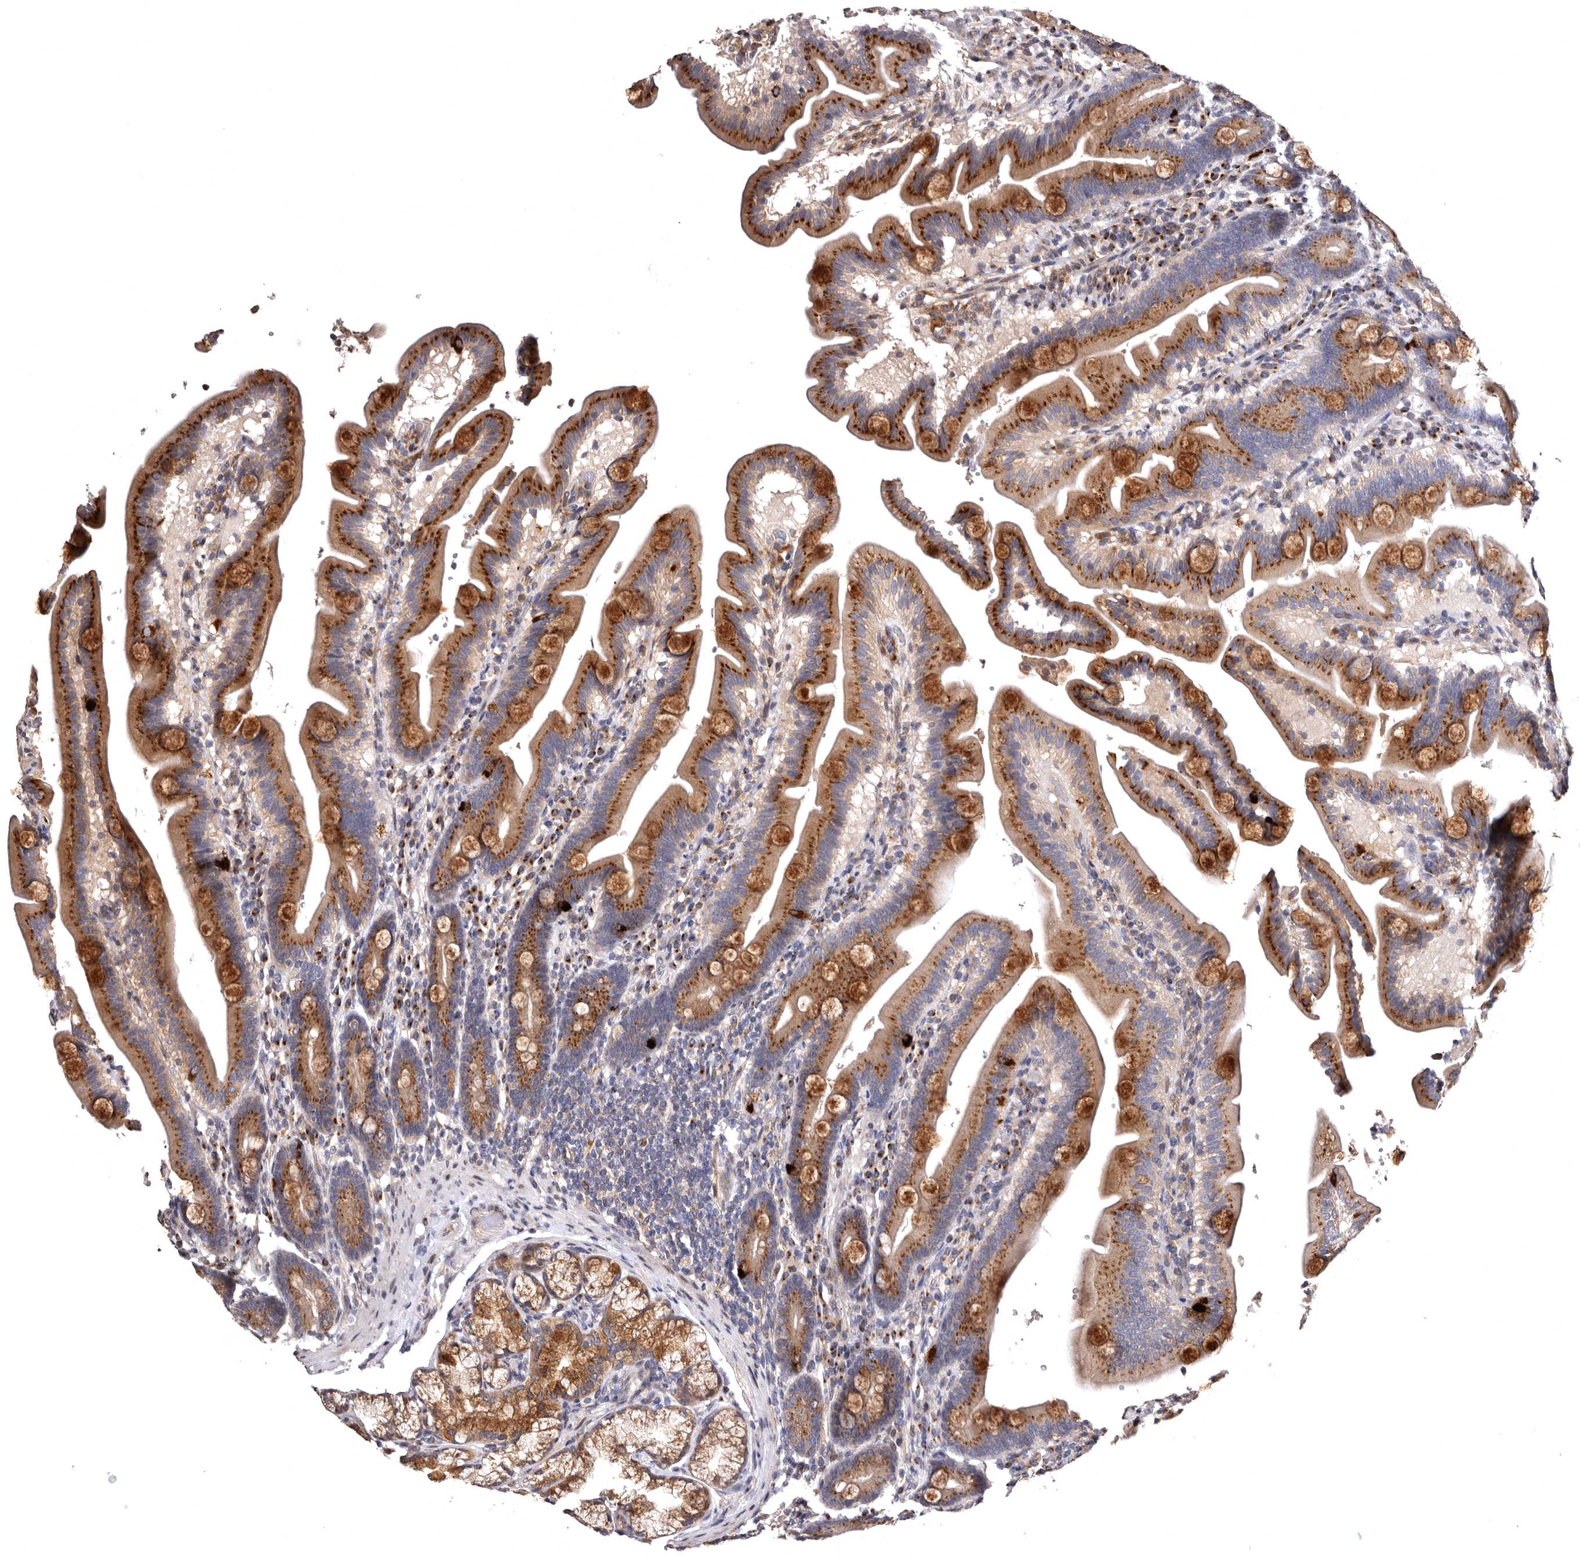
{"staining": {"intensity": "moderate", "quantity": ">75%", "location": "cytoplasmic/membranous"}, "tissue": "duodenum", "cell_type": "Glandular cells", "image_type": "normal", "snomed": [{"axis": "morphology", "description": "Normal tissue, NOS"}, {"axis": "topography", "description": "Duodenum"}], "caption": "This is a photomicrograph of IHC staining of benign duodenum, which shows moderate positivity in the cytoplasmic/membranous of glandular cells.", "gene": "FAM91A1", "patient": {"sex": "male", "age": 54}}